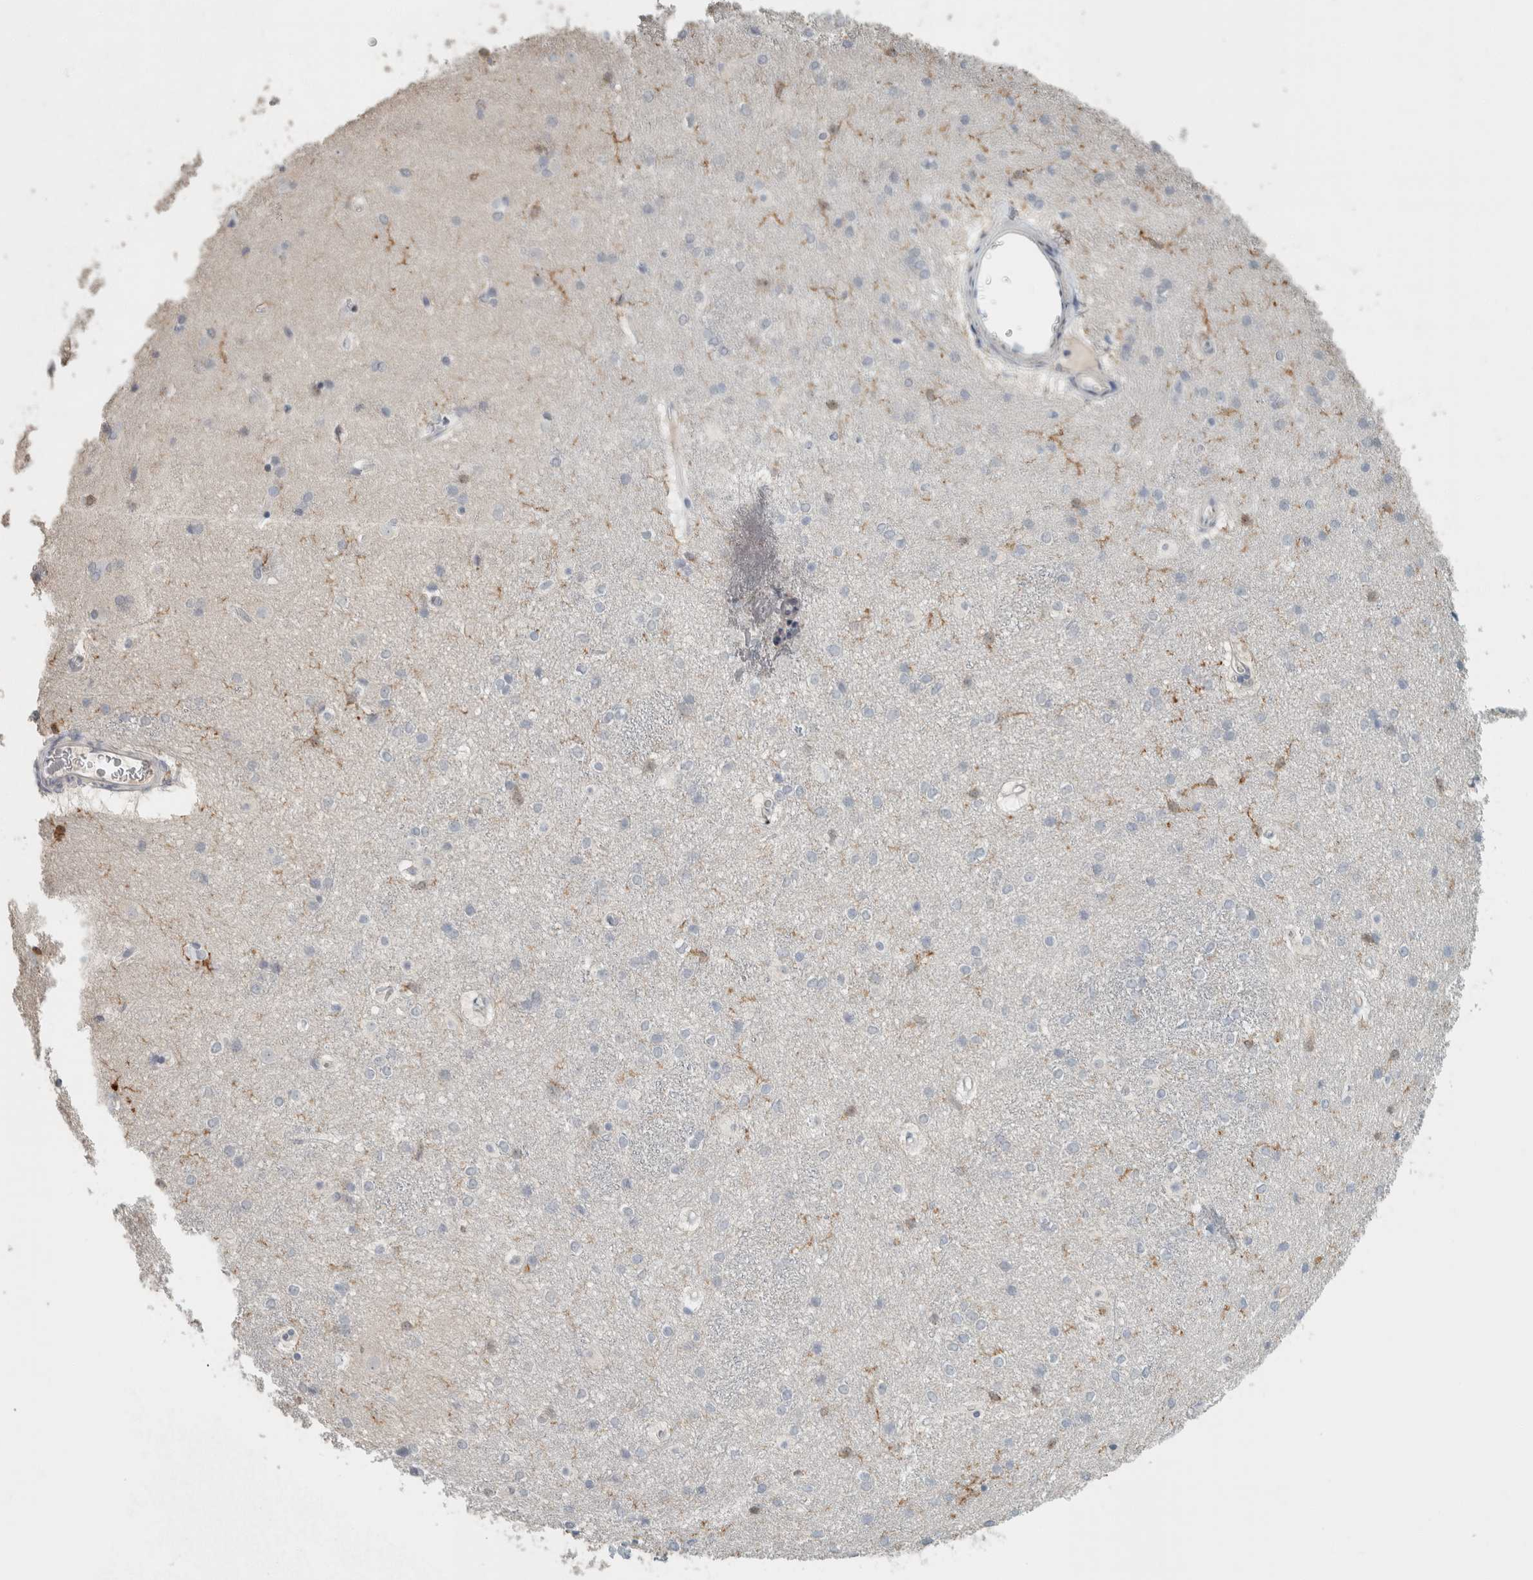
{"staining": {"intensity": "moderate", "quantity": "<25%", "location": "cytoplasmic/membranous"}, "tissue": "caudate", "cell_type": "Glial cells", "image_type": "normal", "snomed": [{"axis": "morphology", "description": "Normal tissue, NOS"}, {"axis": "topography", "description": "Lateral ventricle wall"}], "caption": "IHC histopathology image of unremarkable caudate: human caudate stained using IHC shows low levels of moderate protein expression localized specifically in the cytoplasmic/membranous of glial cells, appearing as a cytoplasmic/membranous brown color.", "gene": "SCIN", "patient": {"sex": "female", "age": 19}}